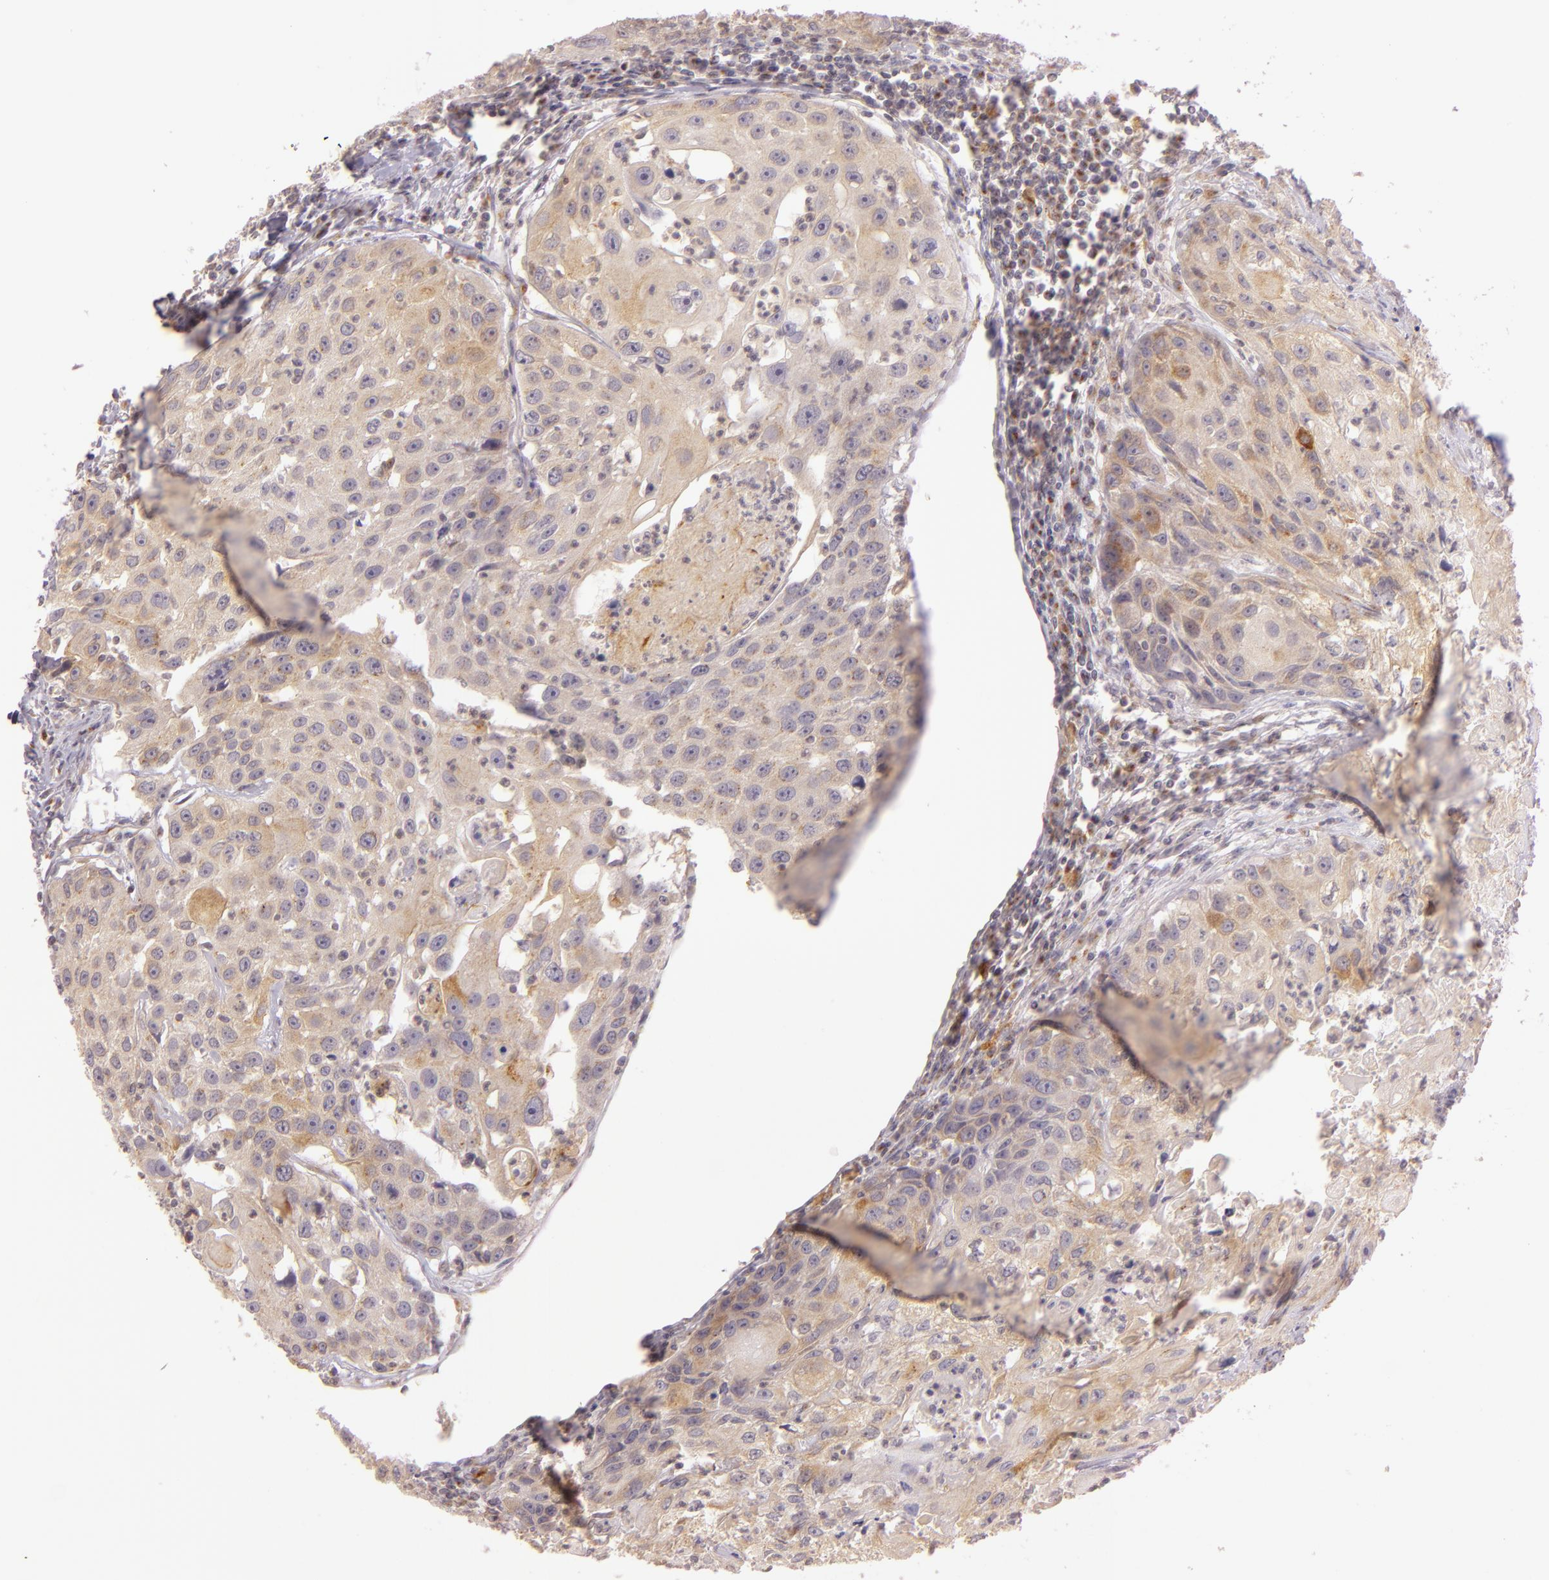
{"staining": {"intensity": "moderate", "quantity": ">75%", "location": "cytoplasmic/membranous"}, "tissue": "head and neck cancer", "cell_type": "Tumor cells", "image_type": "cancer", "snomed": [{"axis": "morphology", "description": "Squamous cell carcinoma, NOS"}, {"axis": "topography", "description": "Head-Neck"}], "caption": "Immunohistochemistry (IHC) histopathology image of neoplastic tissue: human head and neck squamous cell carcinoma stained using IHC shows medium levels of moderate protein expression localized specifically in the cytoplasmic/membranous of tumor cells, appearing as a cytoplasmic/membranous brown color.", "gene": "LGMN", "patient": {"sex": "male", "age": 64}}